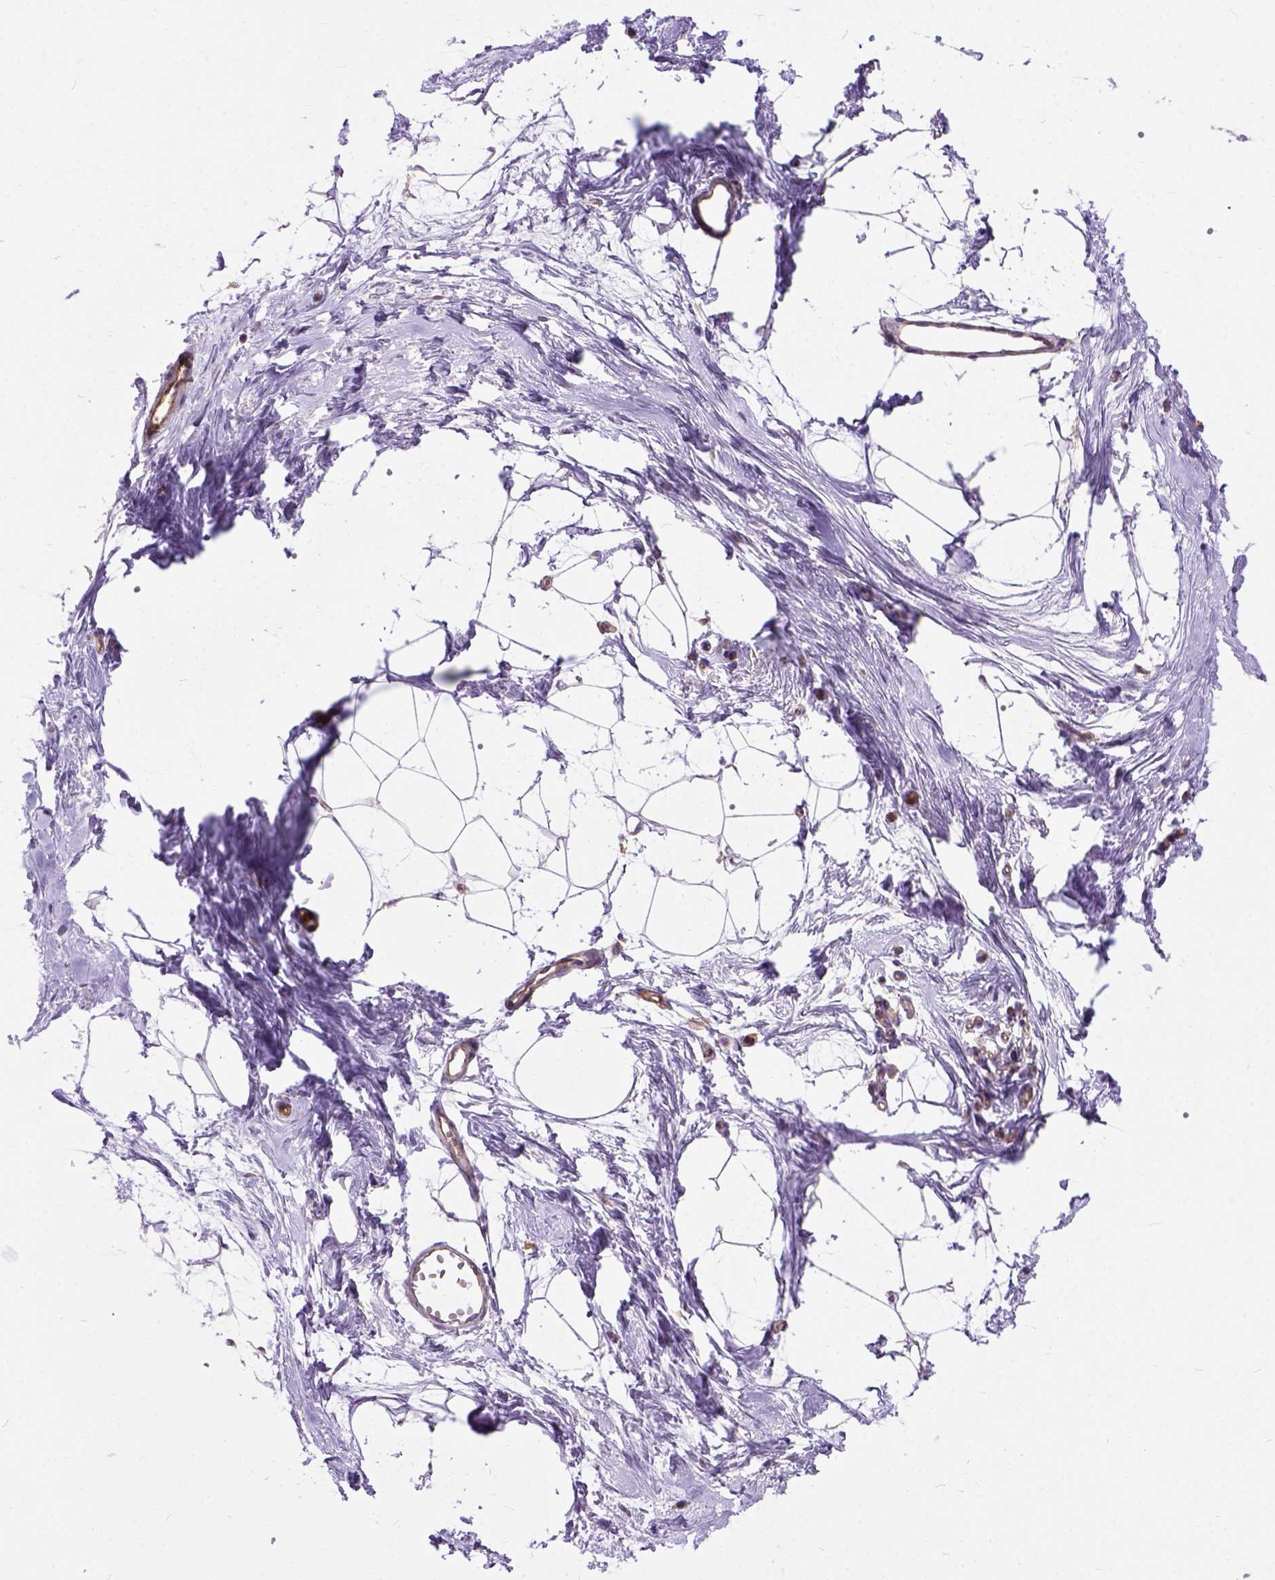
{"staining": {"intensity": "negative", "quantity": "none", "location": "none"}, "tissue": "breast", "cell_type": "Adipocytes", "image_type": "normal", "snomed": [{"axis": "morphology", "description": "Normal tissue, NOS"}, {"axis": "topography", "description": "Breast"}], "caption": "Histopathology image shows no significant protein positivity in adipocytes of benign breast. The staining was performed using DAB to visualize the protein expression in brown, while the nuclei were stained in blue with hematoxylin (Magnification: 20x).", "gene": "SEMA4F", "patient": {"sex": "female", "age": 45}}